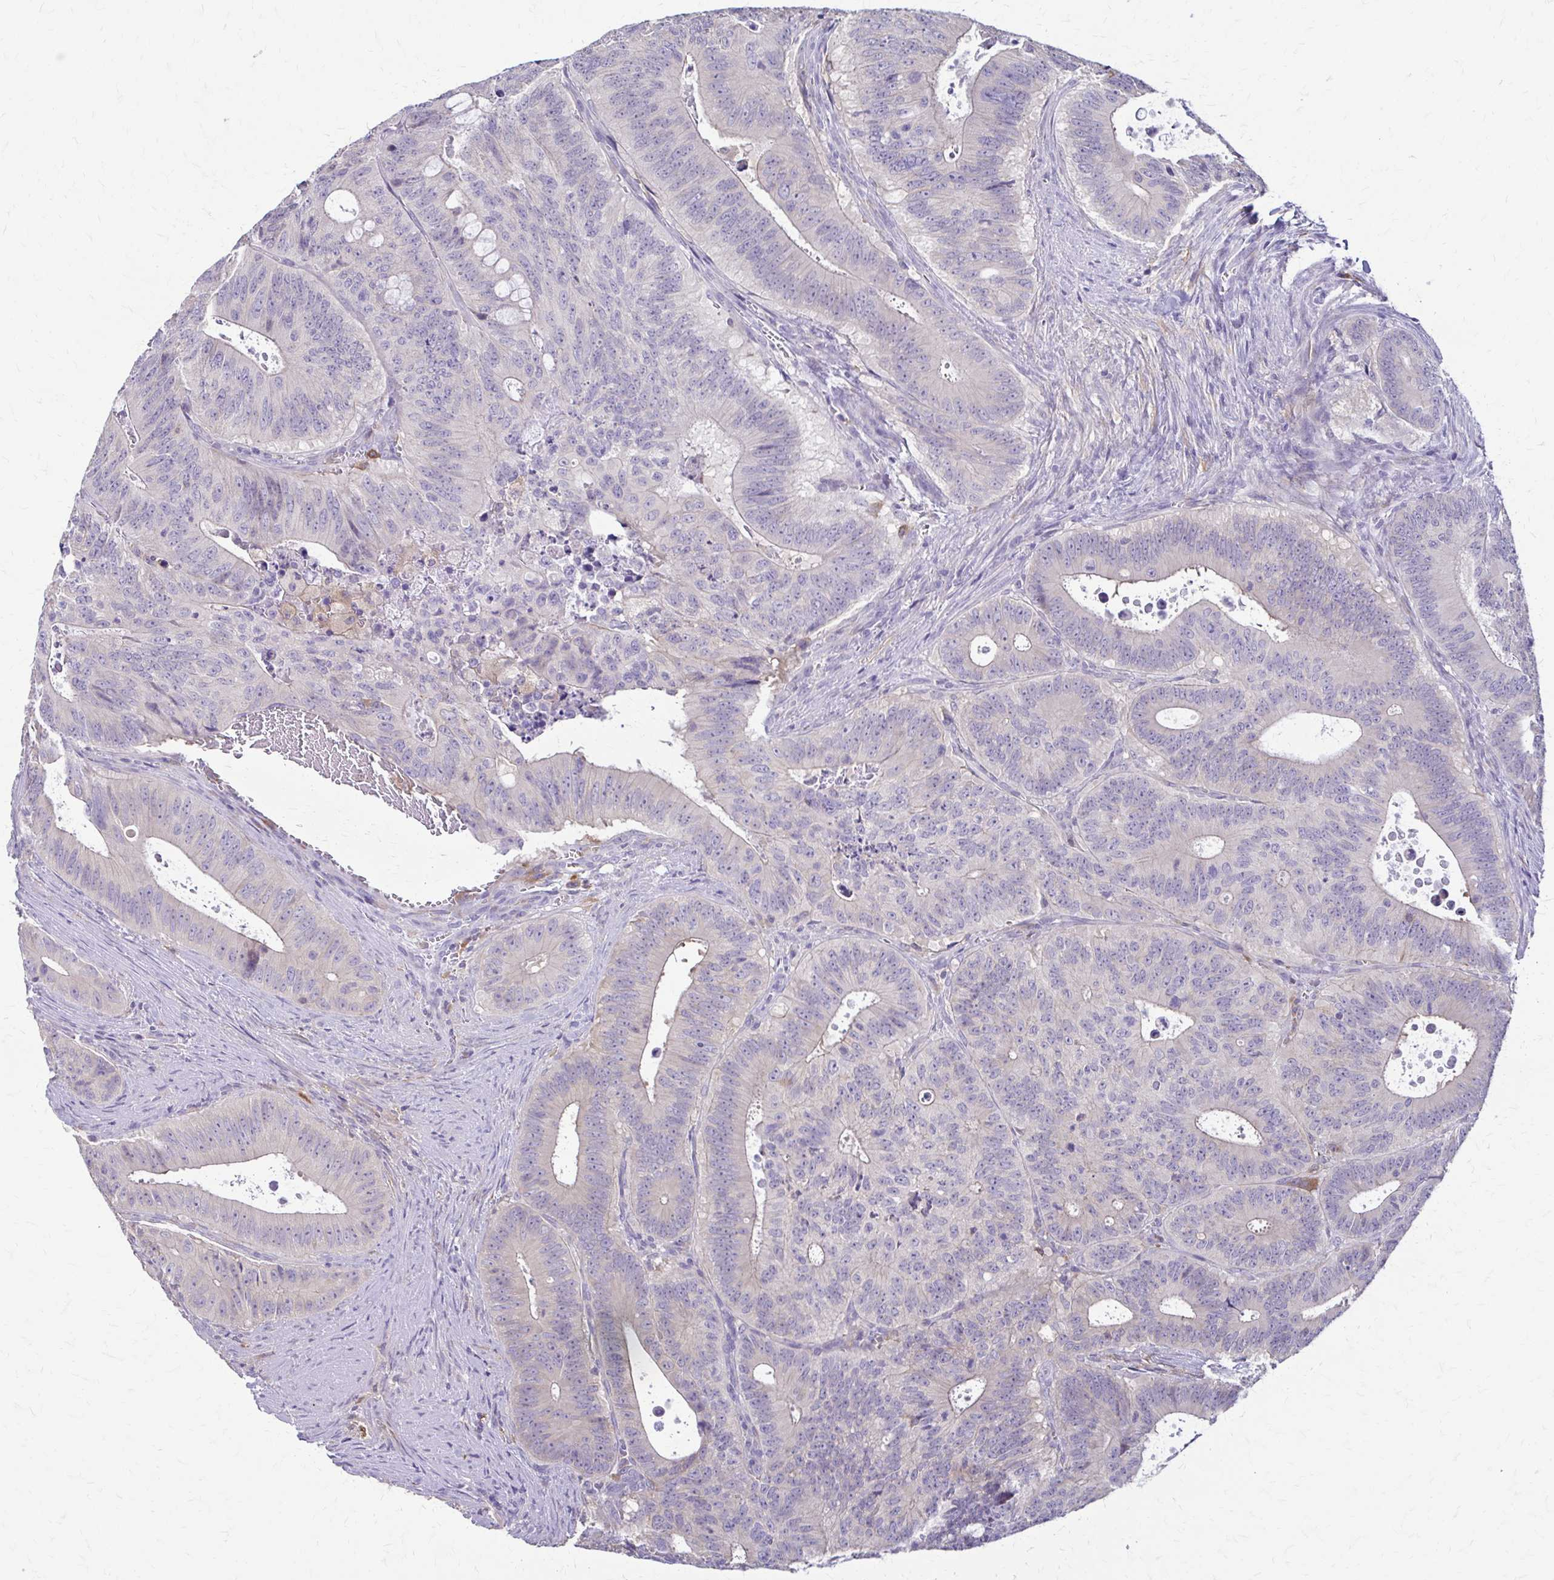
{"staining": {"intensity": "weak", "quantity": "<25%", "location": "cytoplasmic/membranous"}, "tissue": "colorectal cancer", "cell_type": "Tumor cells", "image_type": "cancer", "snomed": [{"axis": "morphology", "description": "Adenocarcinoma, NOS"}, {"axis": "topography", "description": "Colon"}], "caption": "DAB (3,3'-diaminobenzidine) immunohistochemical staining of human adenocarcinoma (colorectal) displays no significant expression in tumor cells.", "gene": "PIK3AP1", "patient": {"sex": "male", "age": 62}}